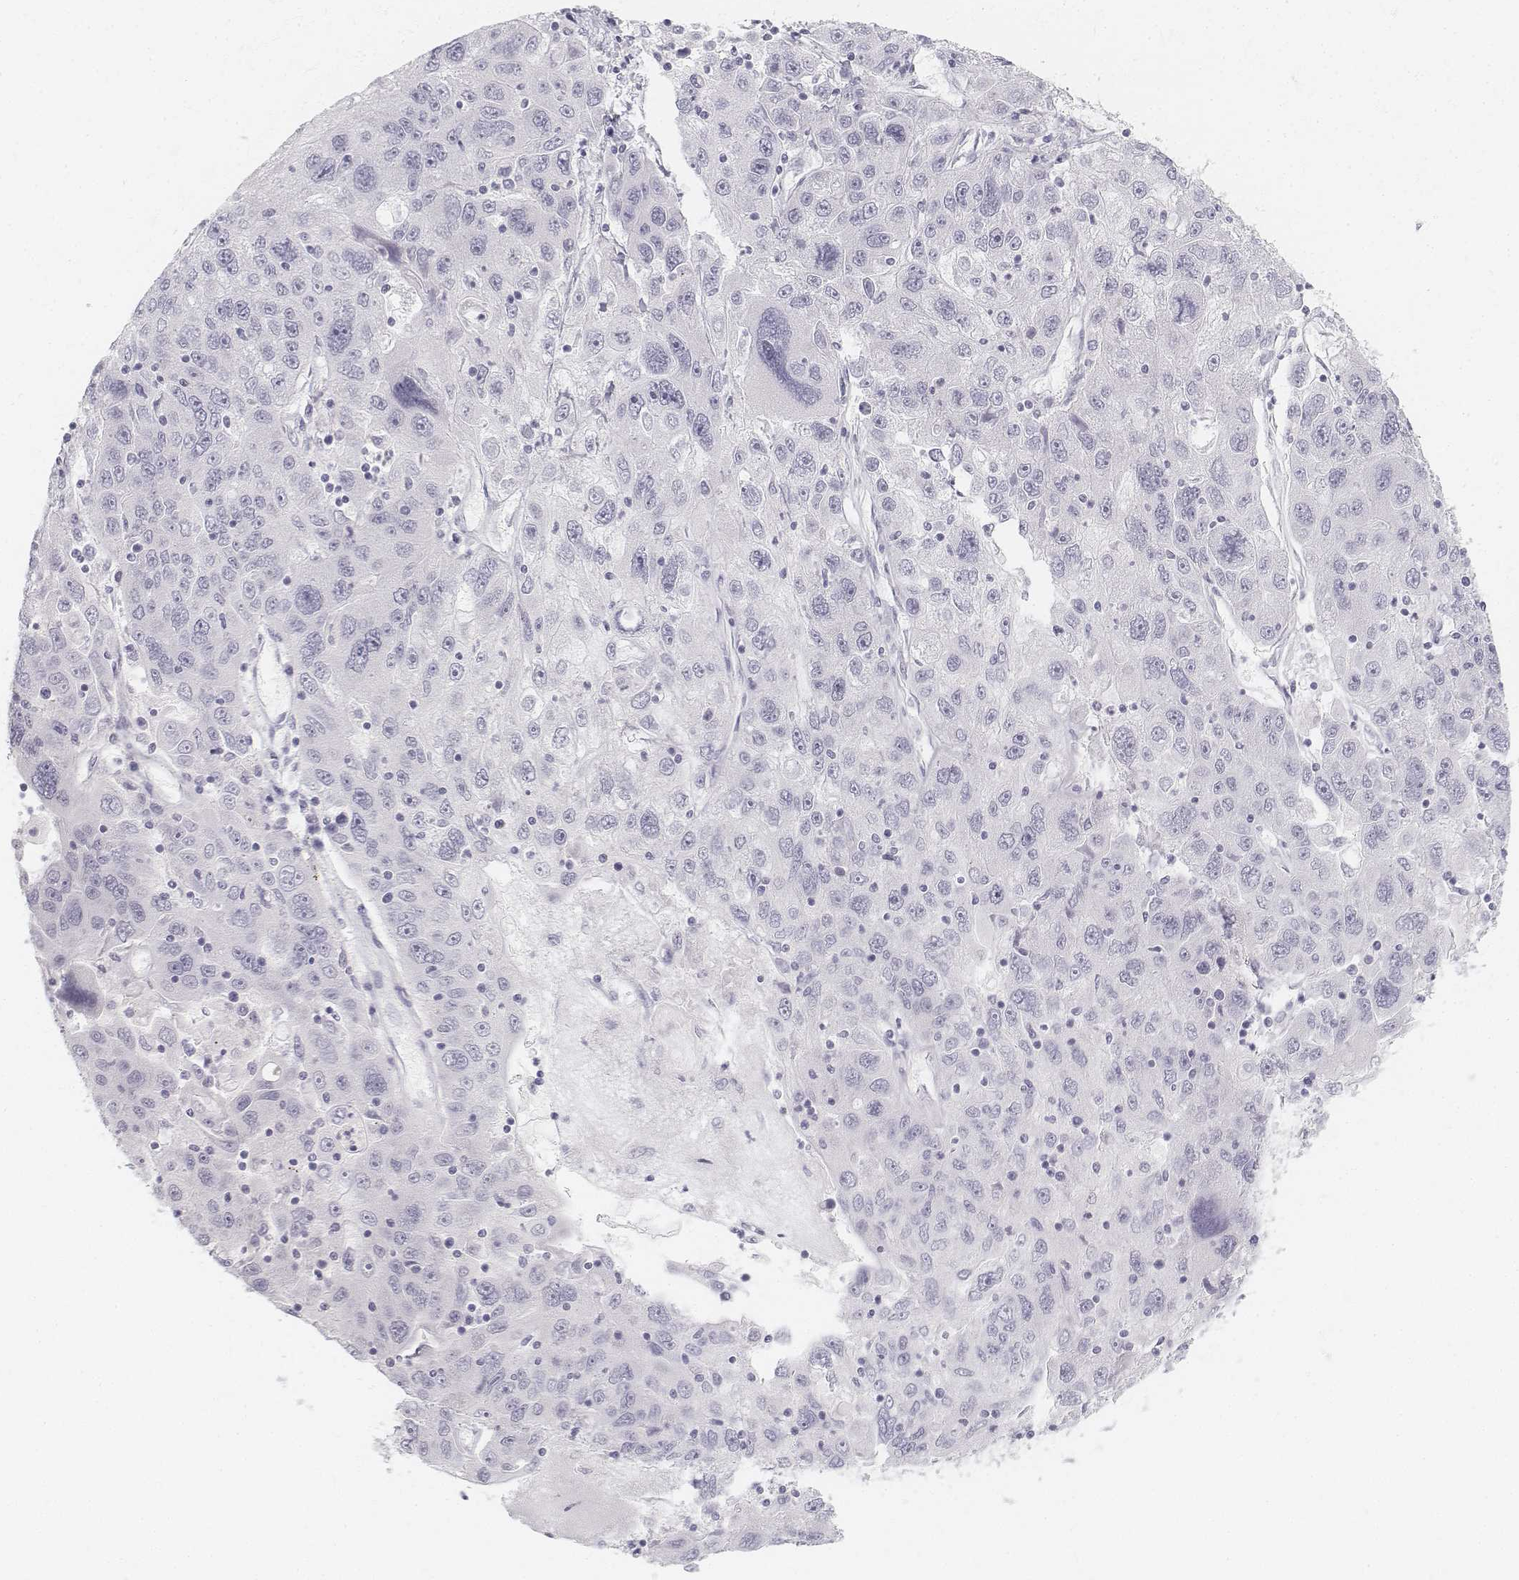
{"staining": {"intensity": "negative", "quantity": "none", "location": "none"}, "tissue": "stomach cancer", "cell_type": "Tumor cells", "image_type": "cancer", "snomed": [{"axis": "morphology", "description": "Adenocarcinoma, NOS"}, {"axis": "topography", "description": "Stomach"}], "caption": "This is an IHC photomicrograph of adenocarcinoma (stomach). There is no positivity in tumor cells.", "gene": "KRT25", "patient": {"sex": "male", "age": 56}}